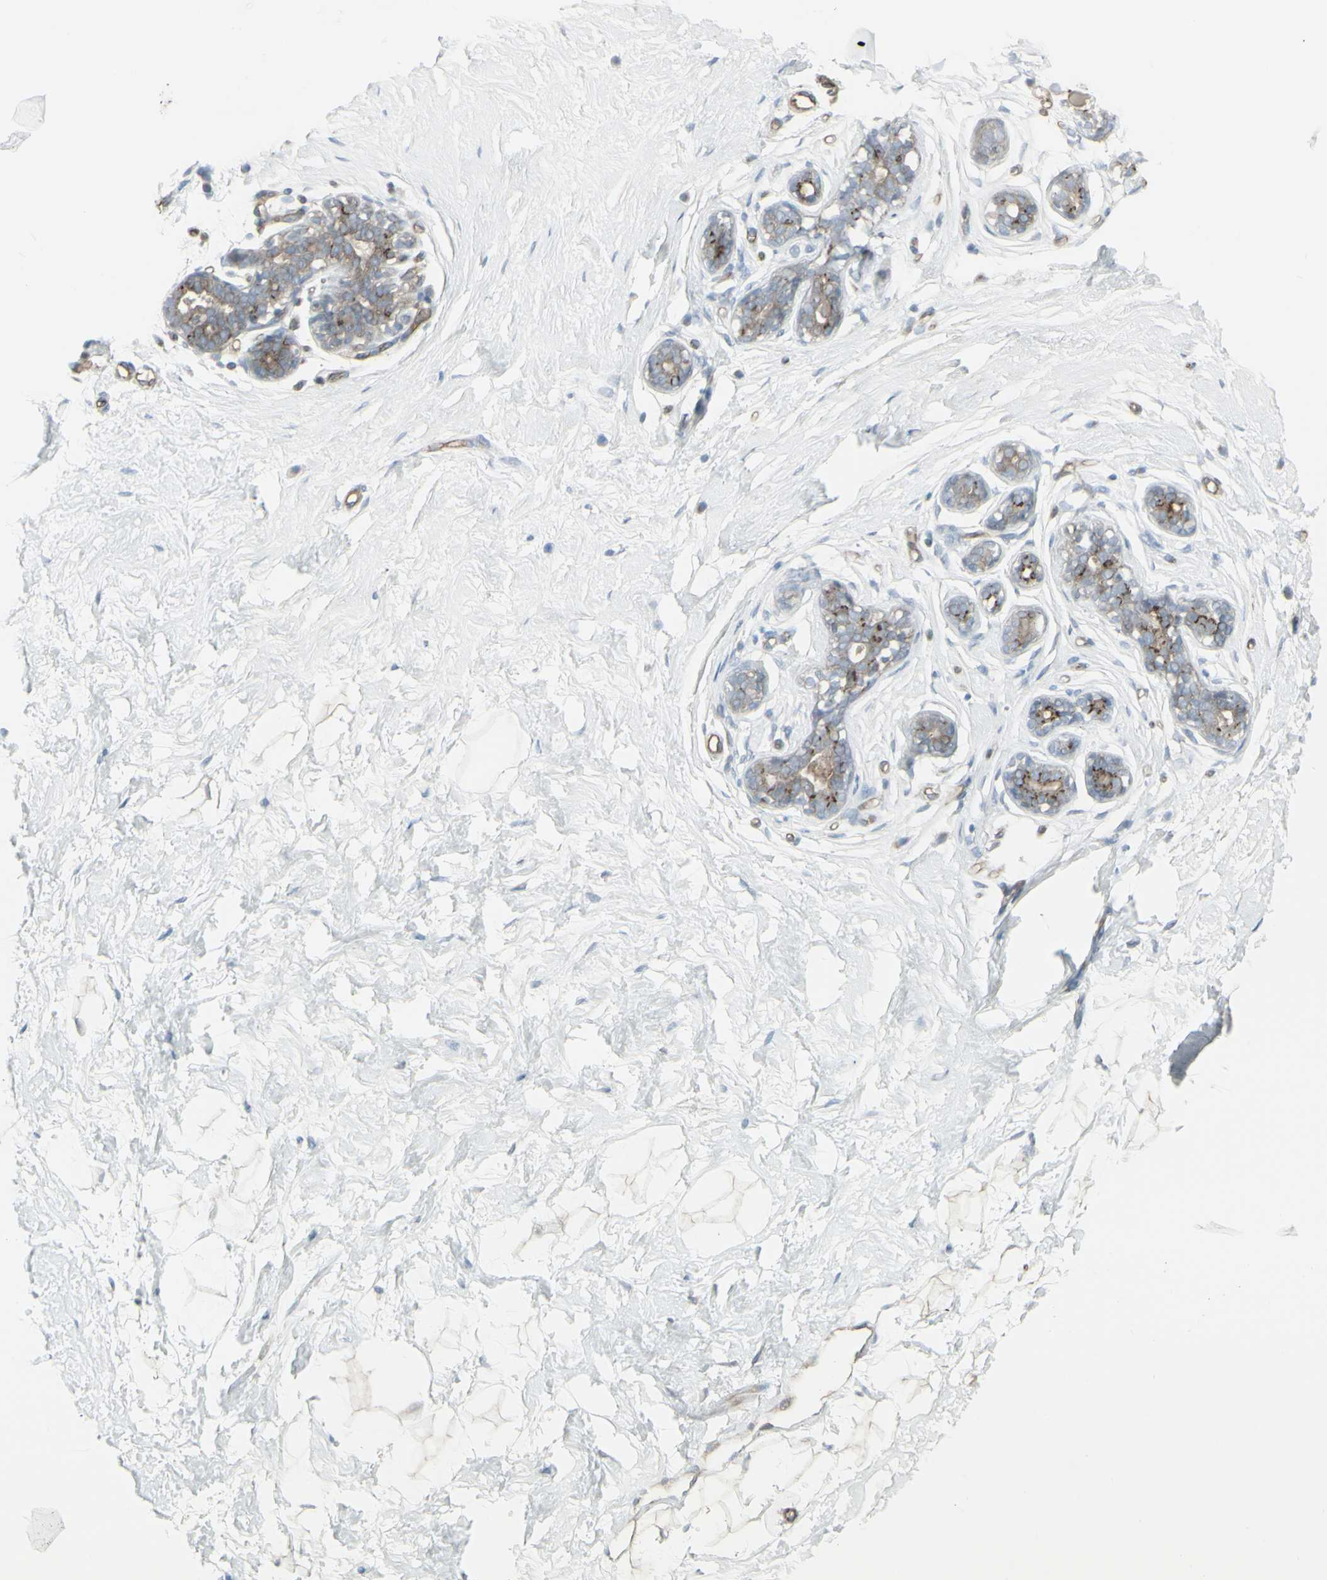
{"staining": {"intensity": "negative", "quantity": "none", "location": "none"}, "tissue": "breast", "cell_type": "Adipocytes", "image_type": "normal", "snomed": [{"axis": "morphology", "description": "Normal tissue, NOS"}, {"axis": "topography", "description": "Breast"}], "caption": "This image is of unremarkable breast stained with immunohistochemistry (IHC) to label a protein in brown with the nuclei are counter-stained blue. There is no staining in adipocytes. (DAB (3,3'-diaminobenzidine) immunohistochemistry visualized using brightfield microscopy, high magnification).", "gene": "GALNT6", "patient": {"sex": "female", "age": 23}}